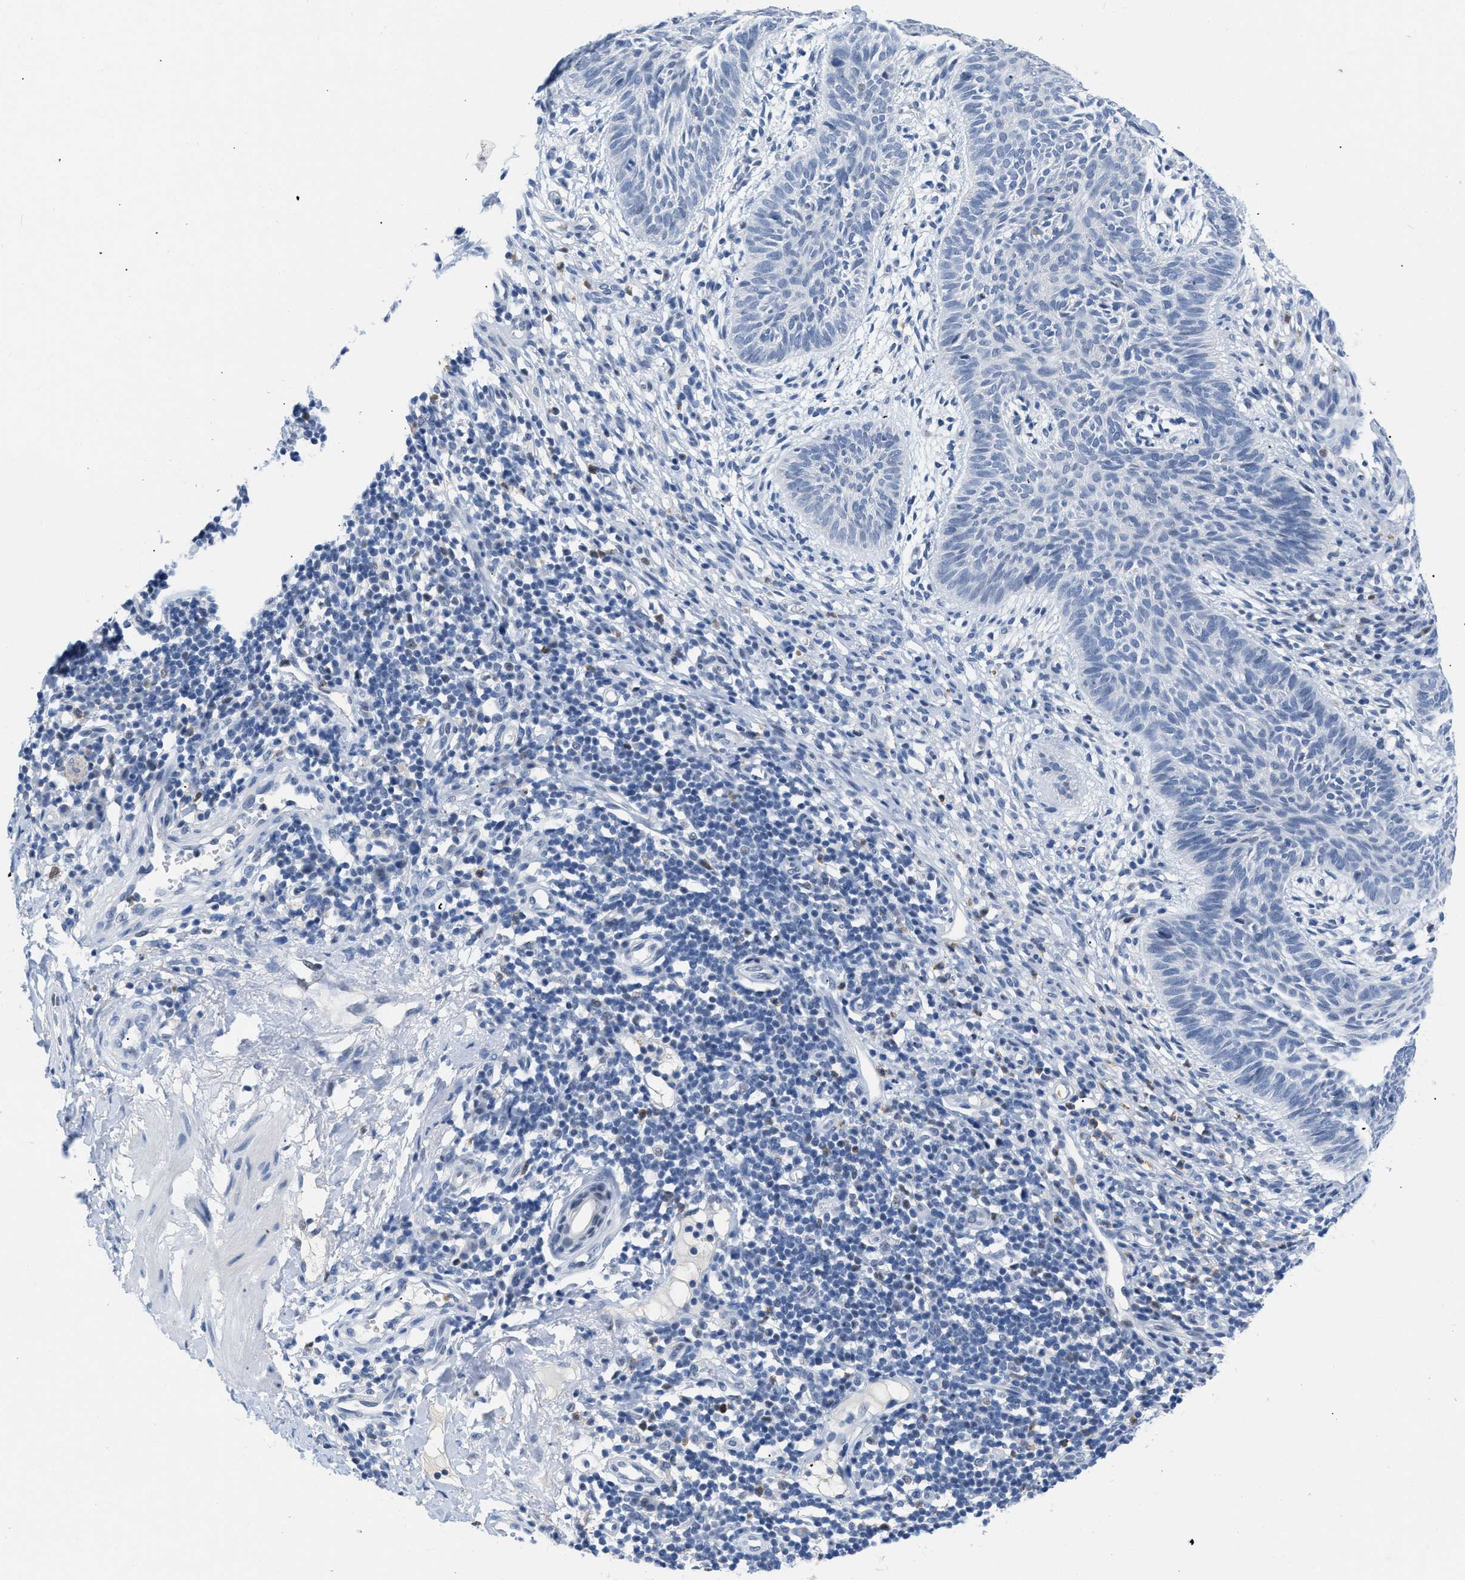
{"staining": {"intensity": "negative", "quantity": "none", "location": "none"}, "tissue": "skin cancer", "cell_type": "Tumor cells", "image_type": "cancer", "snomed": [{"axis": "morphology", "description": "Basal cell carcinoma"}, {"axis": "topography", "description": "Skin"}], "caption": "Skin cancer (basal cell carcinoma) was stained to show a protein in brown. There is no significant expression in tumor cells.", "gene": "BOLL", "patient": {"sex": "male", "age": 60}}